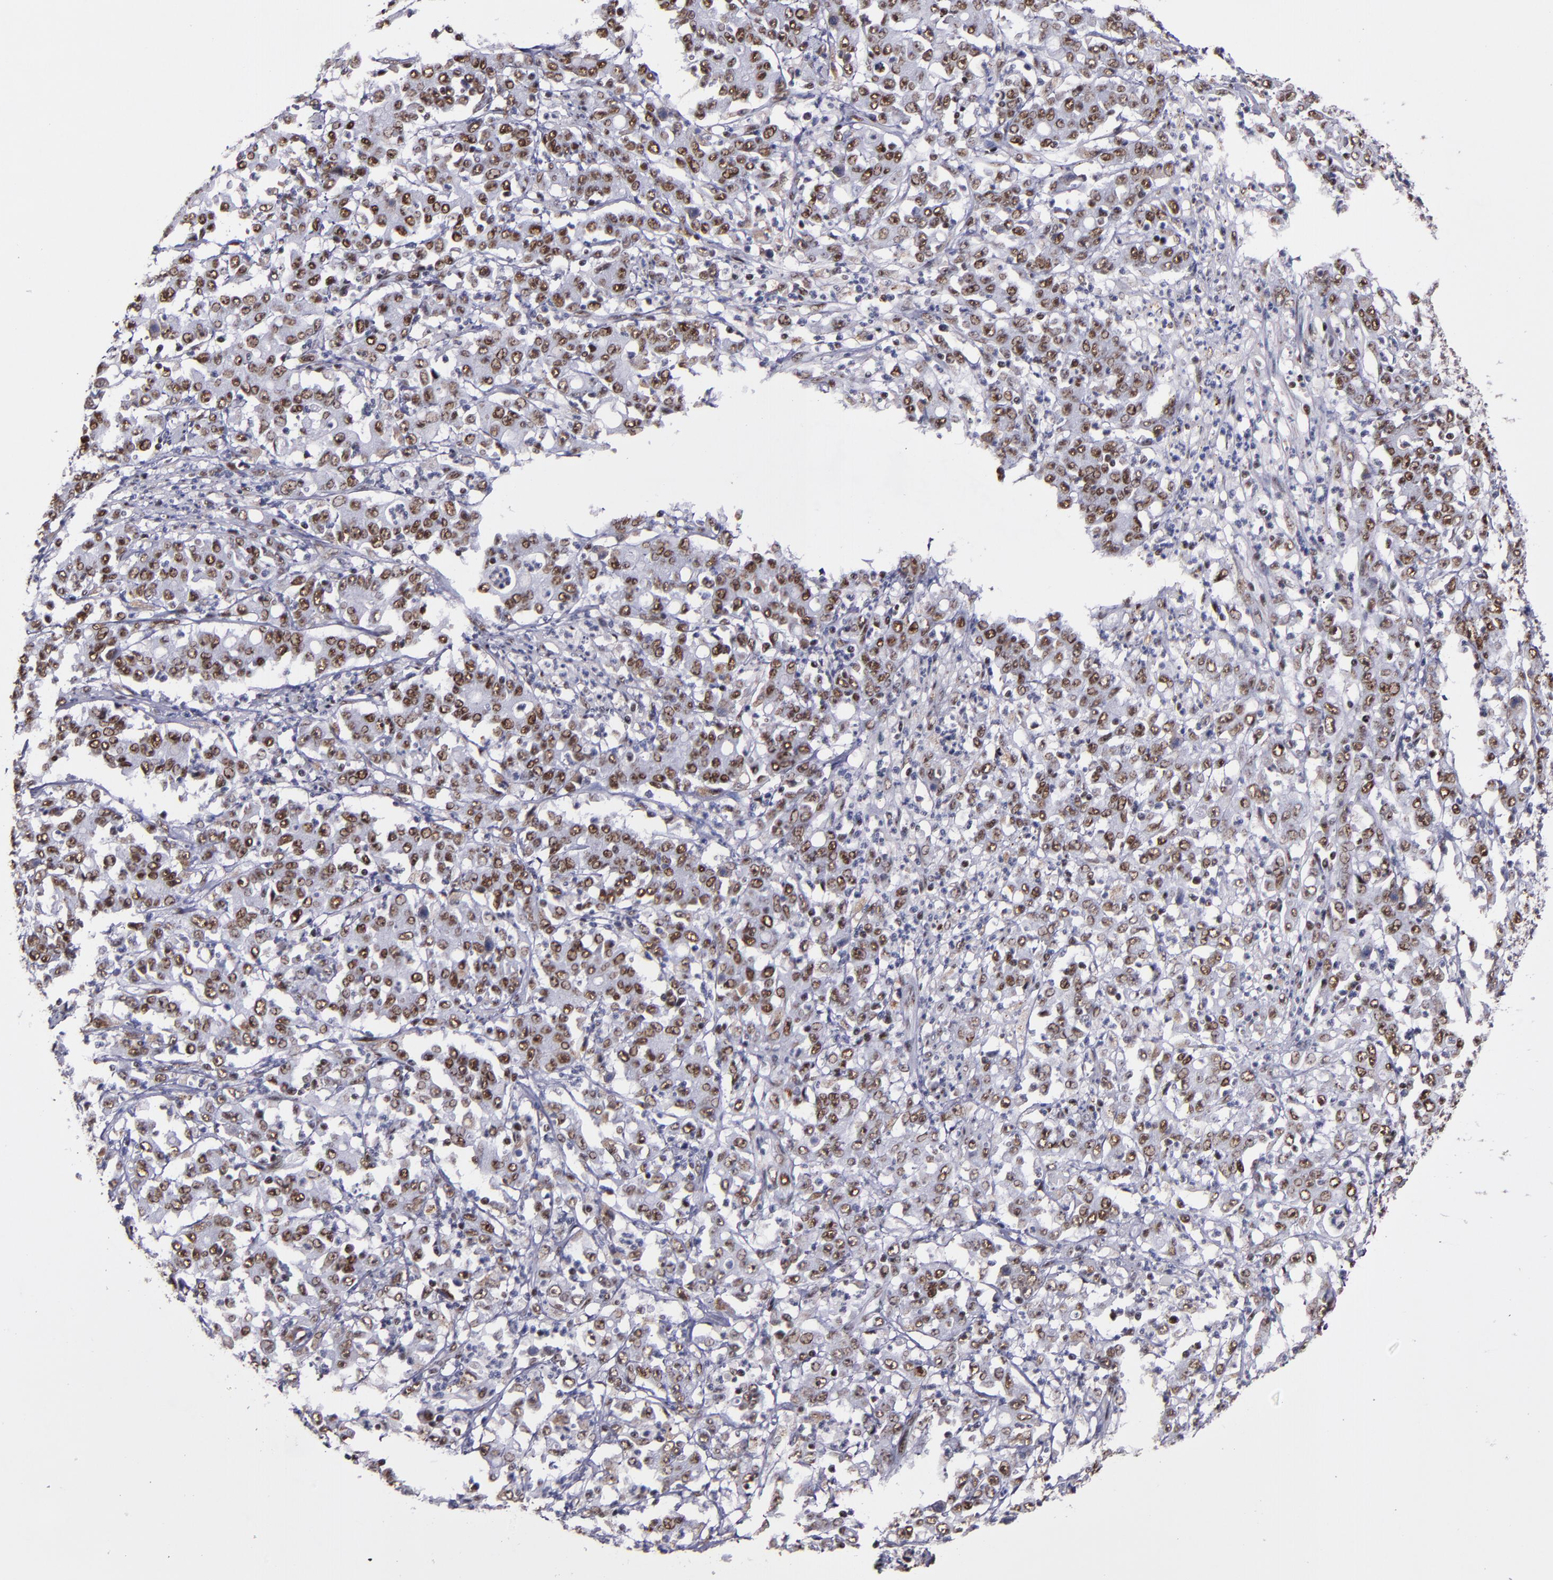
{"staining": {"intensity": "moderate", "quantity": ">75%", "location": "nuclear"}, "tissue": "stomach cancer", "cell_type": "Tumor cells", "image_type": "cancer", "snomed": [{"axis": "morphology", "description": "Adenocarcinoma, NOS"}, {"axis": "topography", "description": "Stomach, lower"}], "caption": "Human stomach cancer (adenocarcinoma) stained with a brown dye shows moderate nuclear positive staining in approximately >75% of tumor cells.", "gene": "PPP4R3A", "patient": {"sex": "female", "age": 71}}